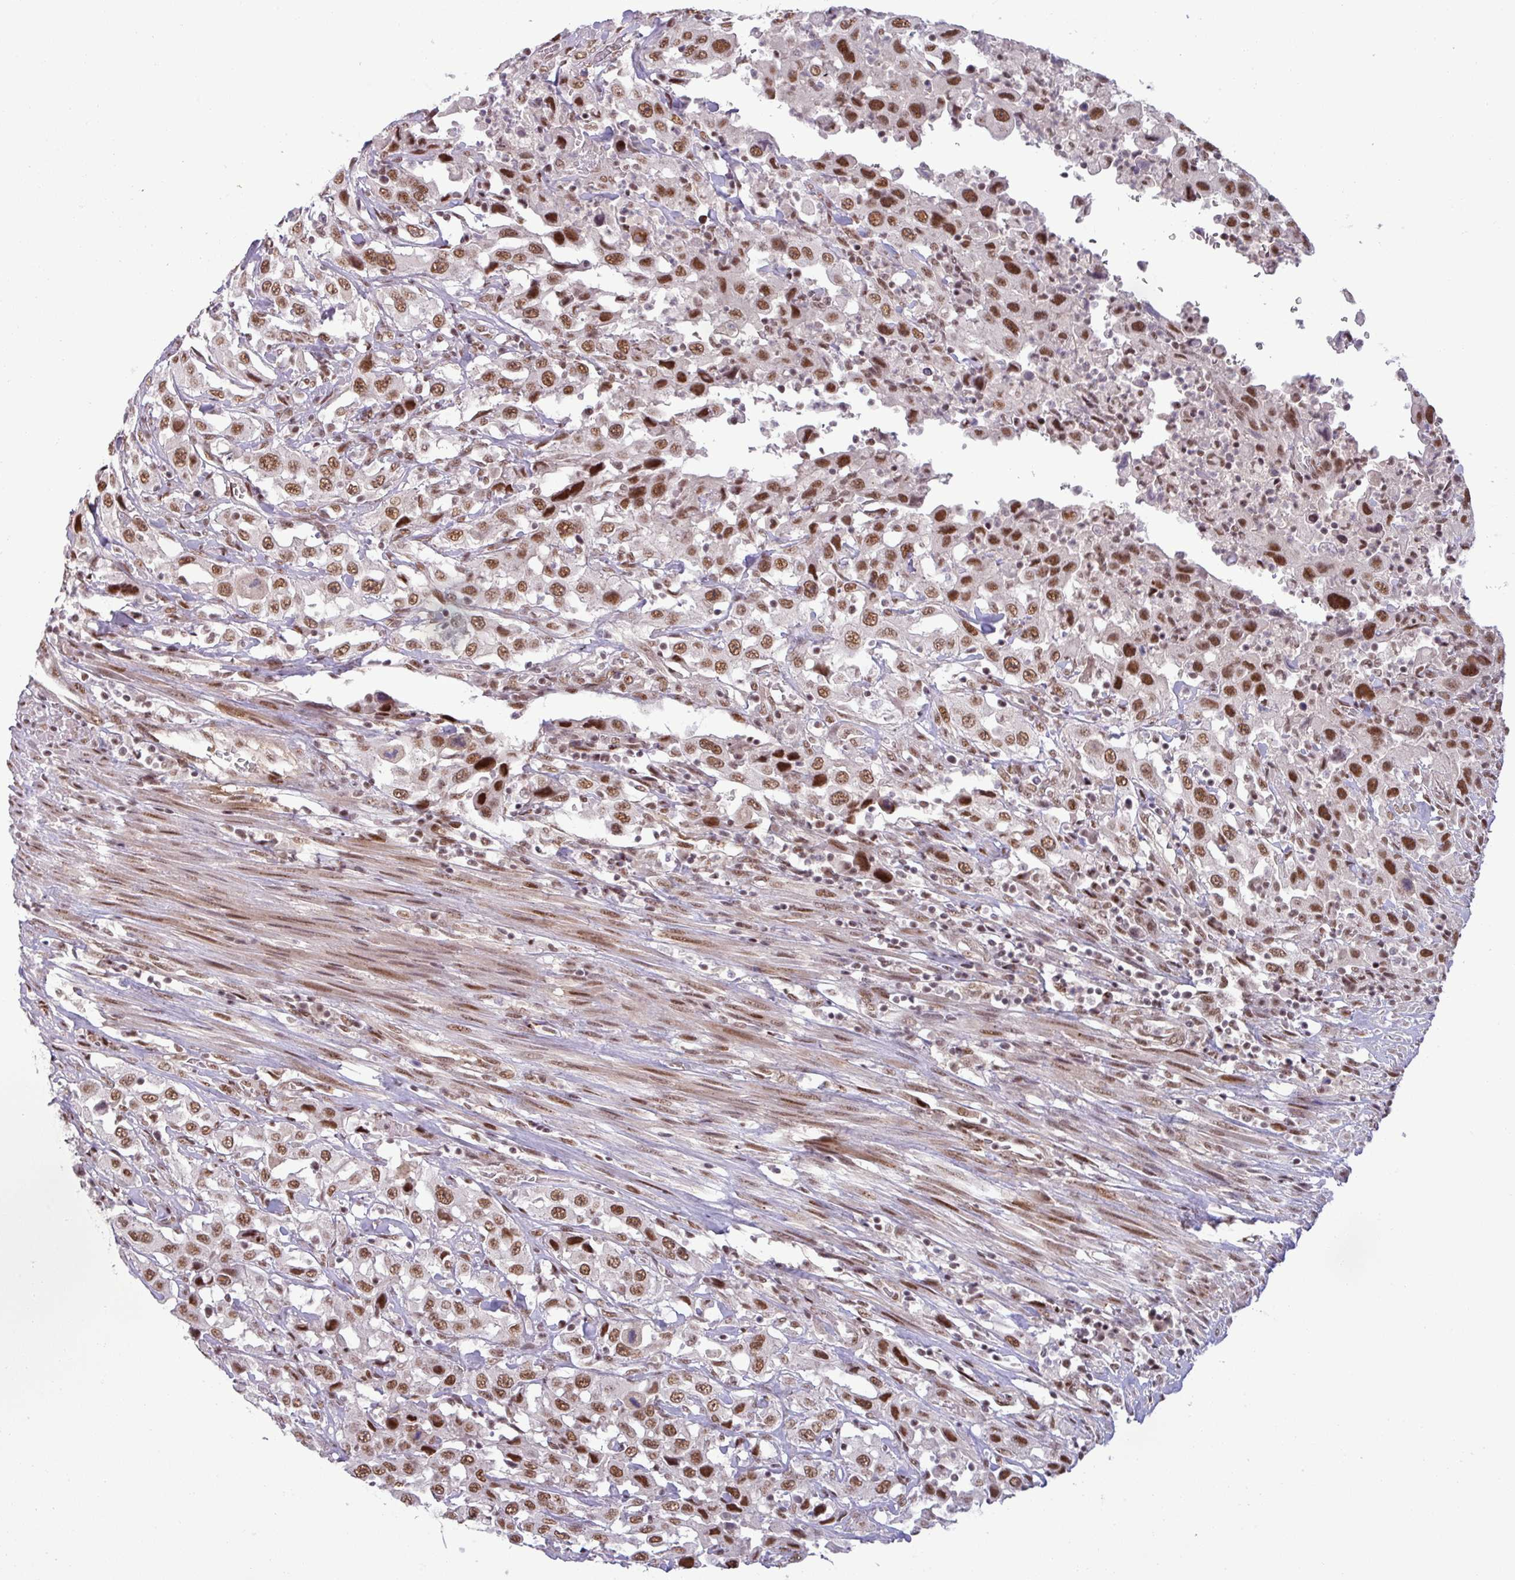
{"staining": {"intensity": "moderate", "quantity": ">75%", "location": "nuclear"}, "tissue": "urothelial cancer", "cell_type": "Tumor cells", "image_type": "cancer", "snomed": [{"axis": "morphology", "description": "Urothelial carcinoma, High grade"}, {"axis": "topography", "description": "Urinary bladder"}], "caption": "Immunohistochemistry (IHC) micrograph of neoplastic tissue: human urothelial cancer stained using immunohistochemistry (IHC) demonstrates medium levels of moderate protein expression localized specifically in the nuclear of tumor cells, appearing as a nuclear brown color.", "gene": "PTPN20", "patient": {"sex": "male", "age": 61}}